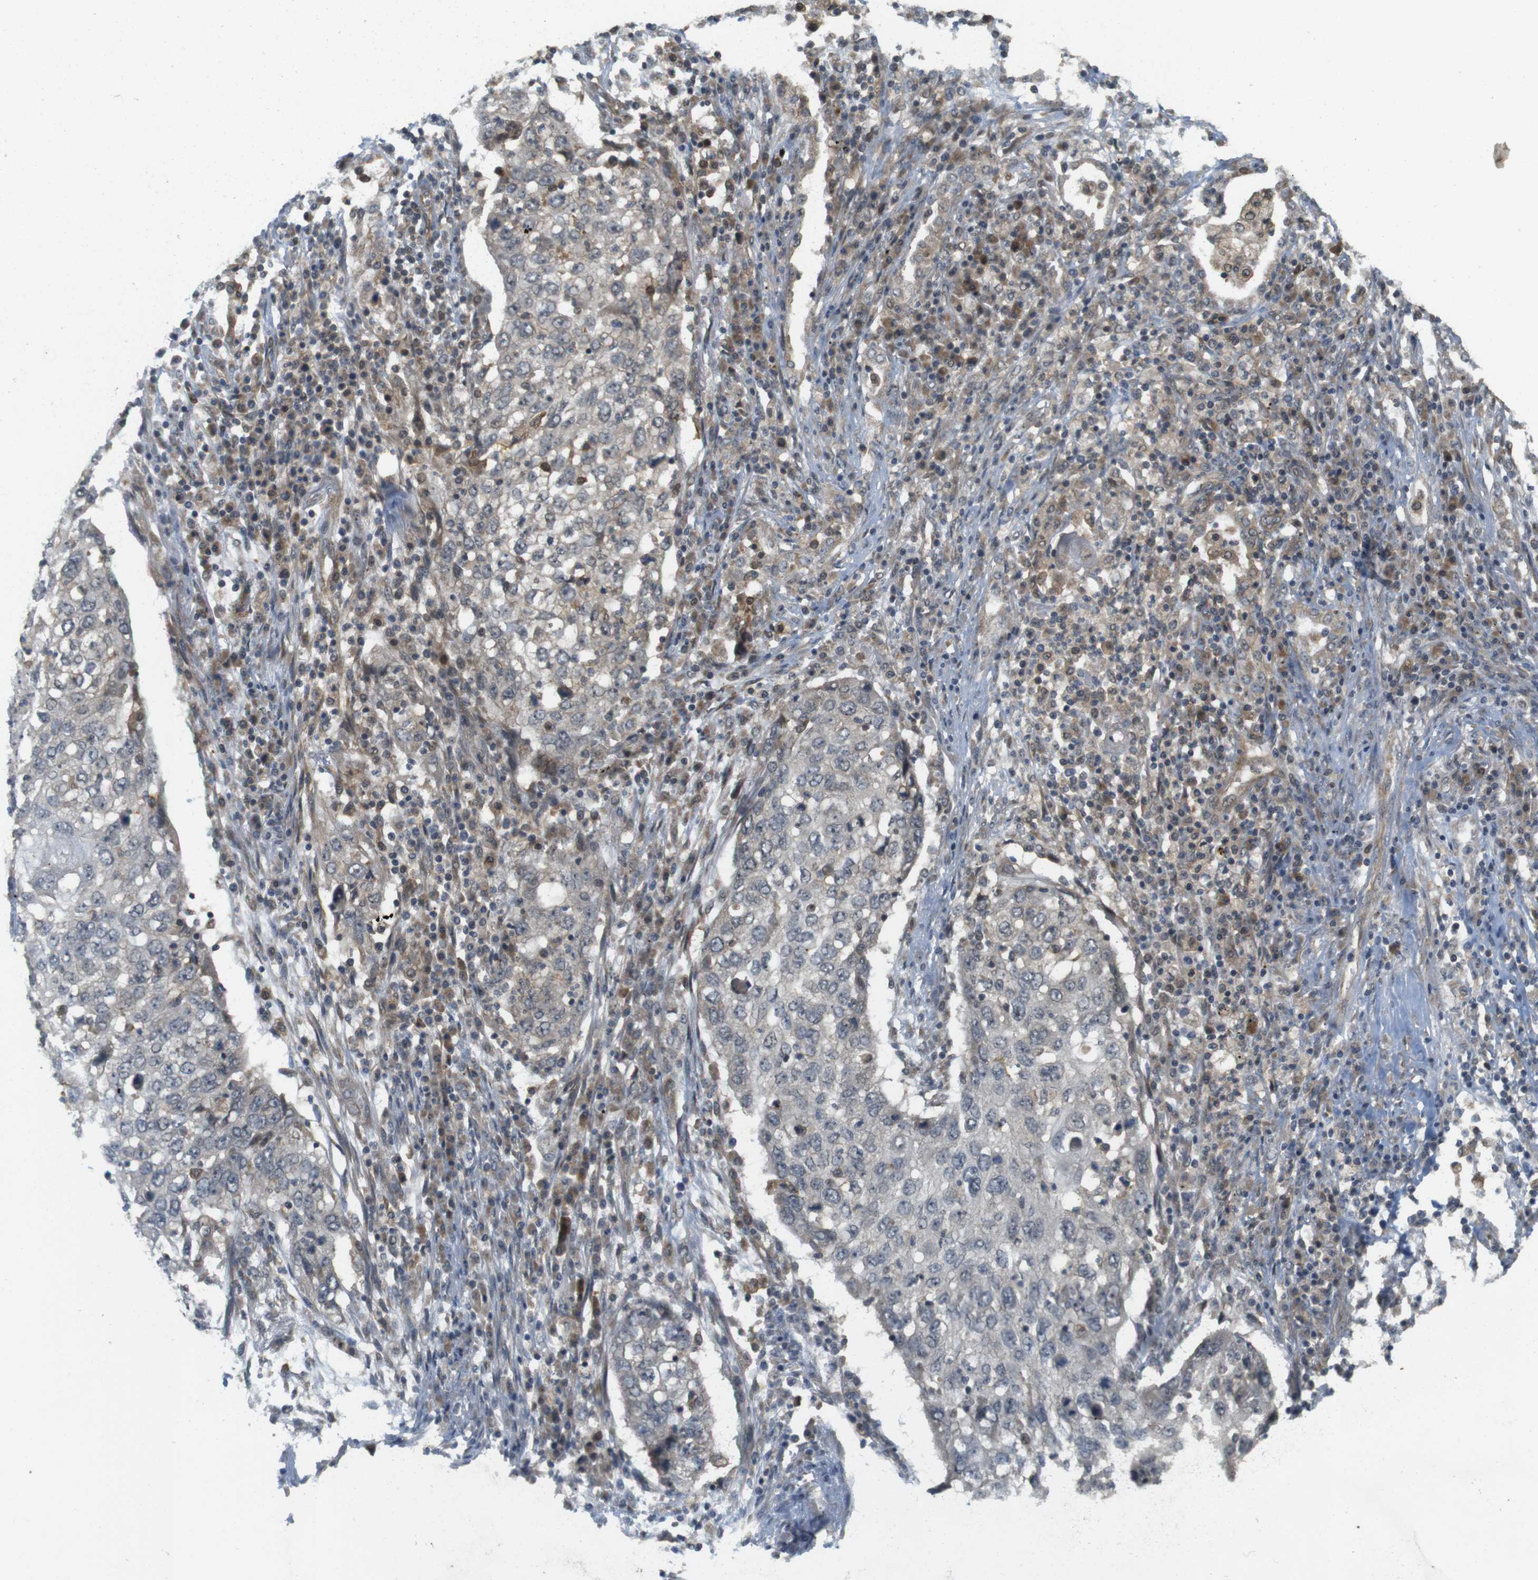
{"staining": {"intensity": "weak", "quantity": "<25%", "location": "cytoplasmic/membranous"}, "tissue": "lung cancer", "cell_type": "Tumor cells", "image_type": "cancer", "snomed": [{"axis": "morphology", "description": "Squamous cell carcinoma, NOS"}, {"axis": "topography", "description": "Lung"}], "caption": "There is no significant staining in tumor cells of squamous cell carcinoma (lung).", "gene": "RNF130", "patient": {"sex": "female", "age": 63}}